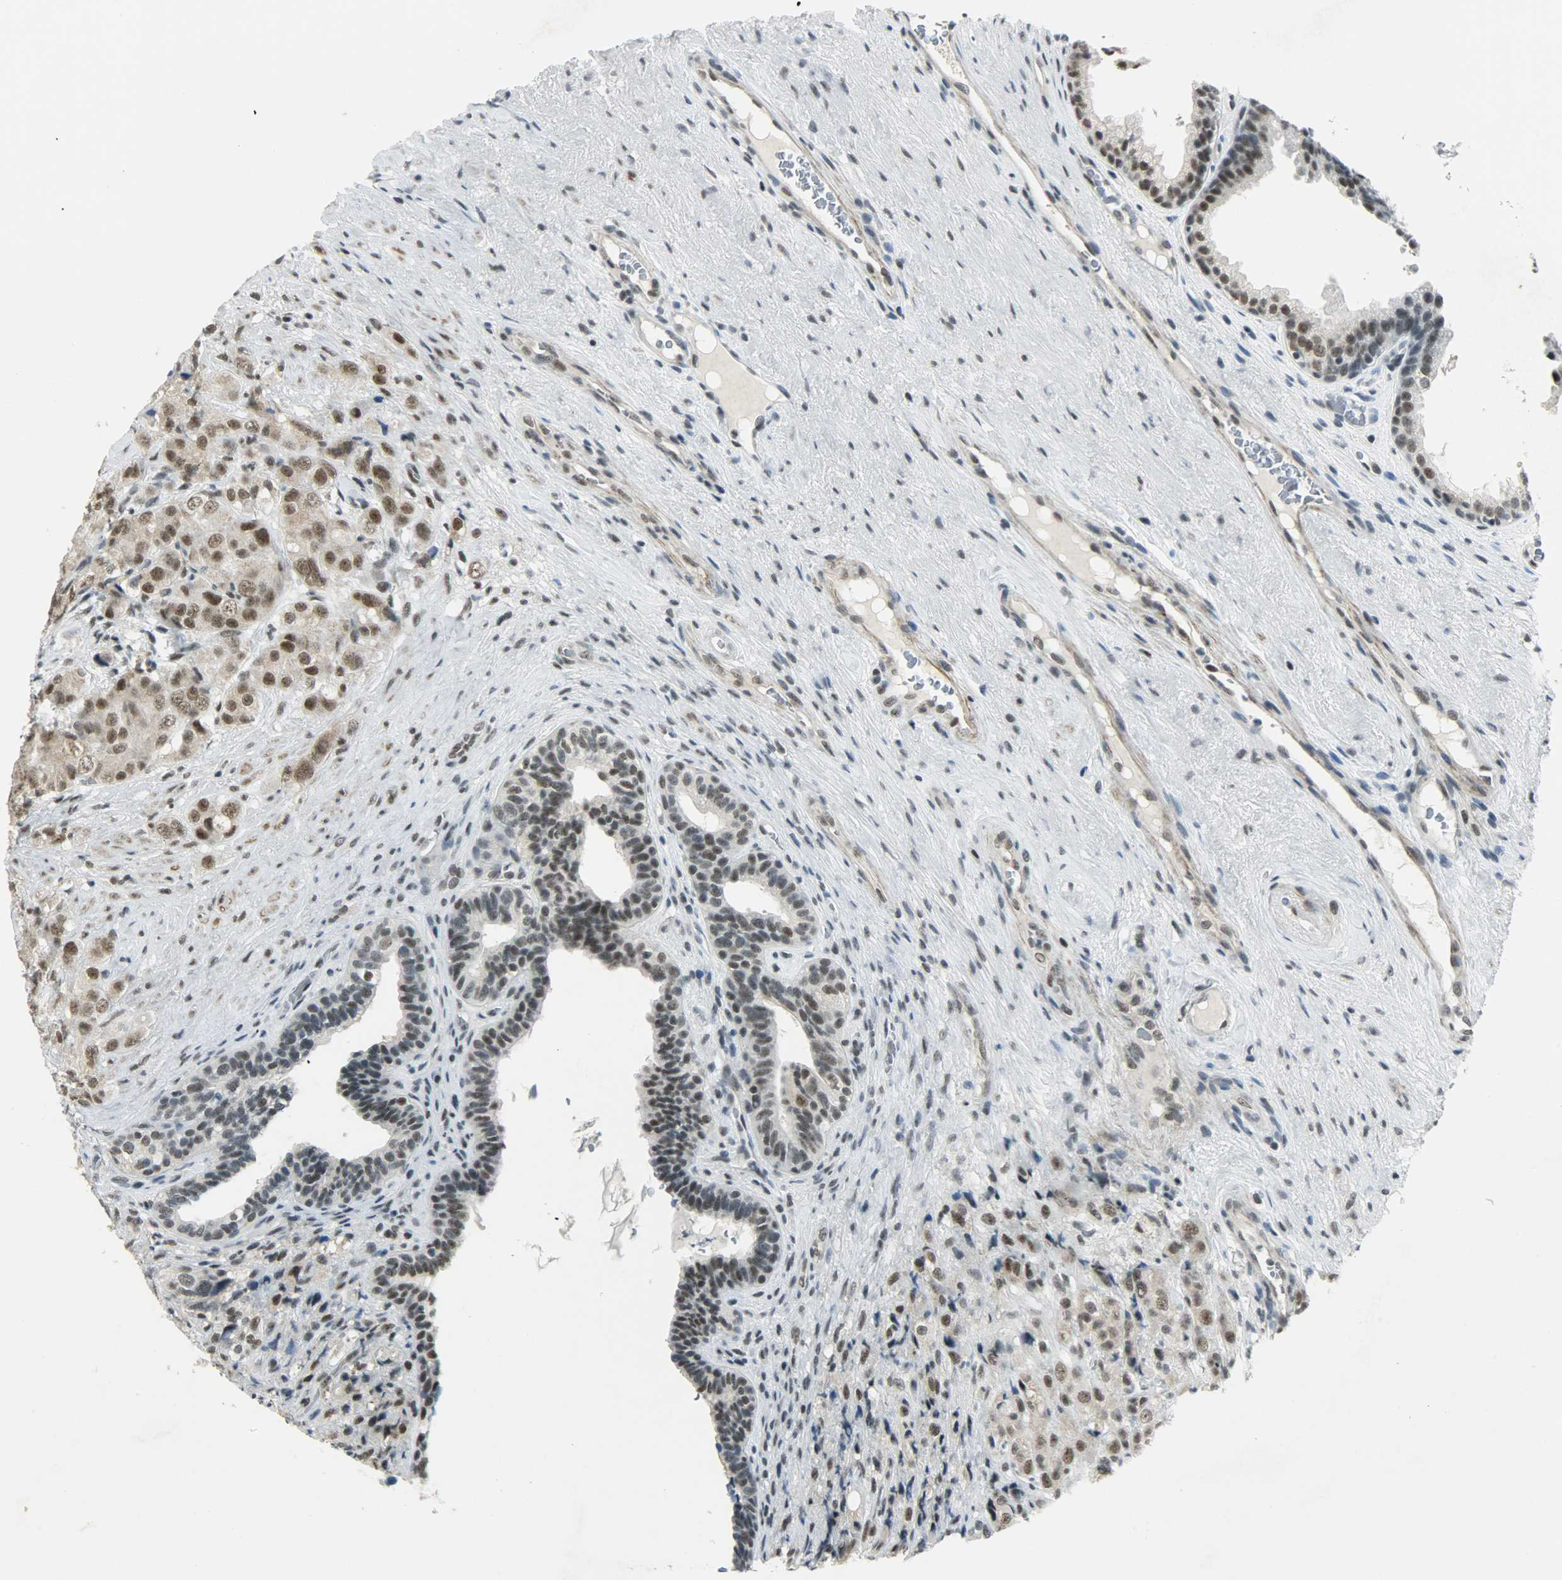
{"staining": {"intensity": "moderate", "quantity": ">75%", "location": "nuclear"}, "tissue": "prostate cancer", "cell_type": "Tumor cells", "image_type": "cancer", "snomed": [{"axis": "morphology", "description": "Adenocarcinoma, High grade"}, {"axis": "topography", "description": "Prostate"}], "caption": "This is a micrograph of IHC staining of prostate cancer, which shows moderate positivity in the nuclear of tumor cells.", "gene": "SUGP1", "patient": {"sex": "male", "age": 68}}